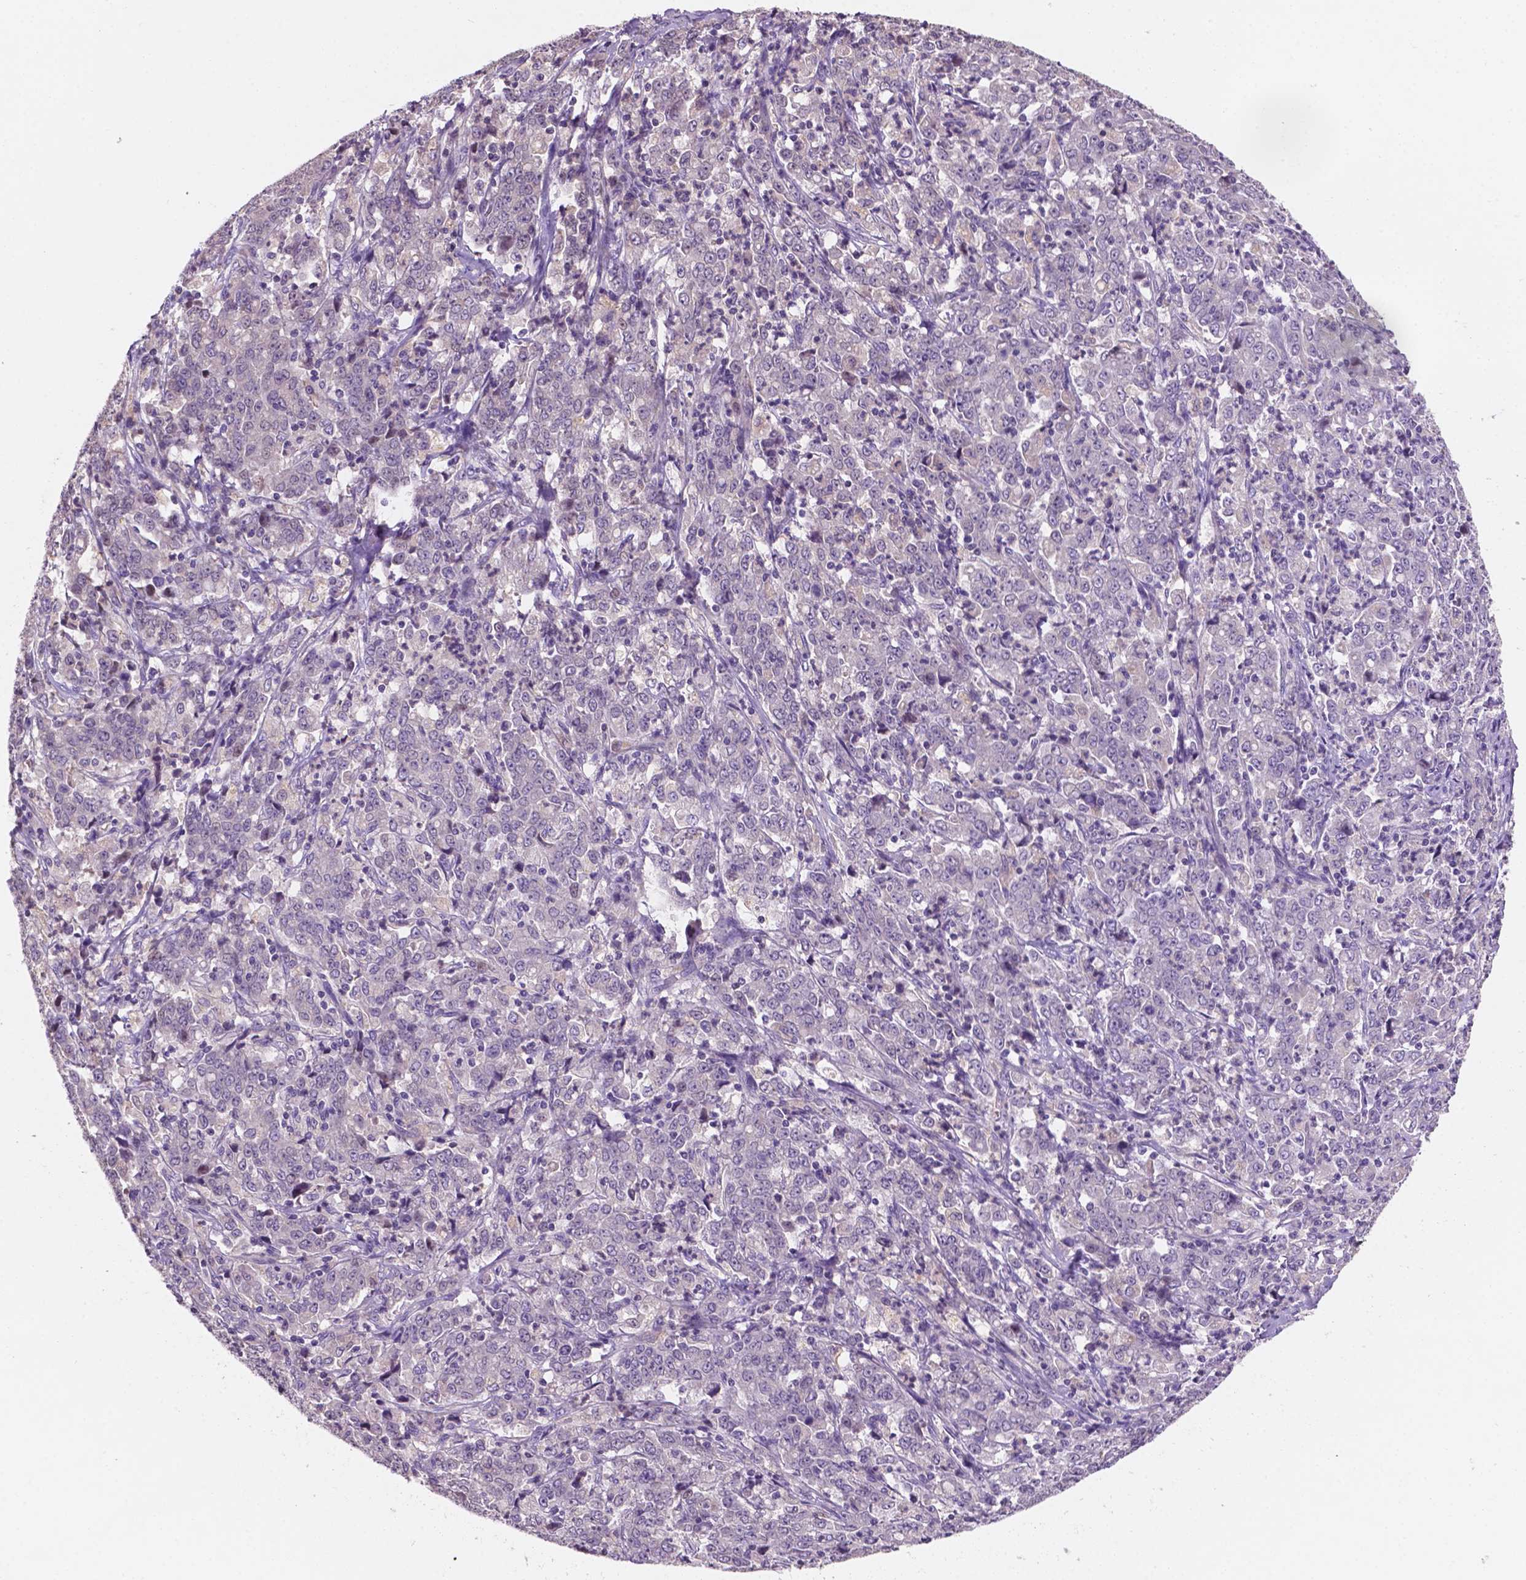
{"staining": {"intensity": "negative", "quantity": "none", "location": "none"}, "tissue": "stomach cancer", "cell_type": "Tumor cells", "image_type": "cancer", "snomed": [{"axis": "morphology", "description": "Adenocarcinoma, NOS"}, {"axis": "topography", "description": "Stomach, lower"}], "caption": "Immunohistochemistry (IHC) photomicrograph of human adenocarcinoma (stomach) stained for a protein (brown), which displays no expression in tumor cells. The staining was performed using DAB (3,3'-diaminobenzidine) to visualize the protein expression in brown, while the nuclei were stained in blue with hematoxylin (Magnification: 20x).", "gene": "MKRN2OS", "patient": {"sex": "female", "age": 71}}